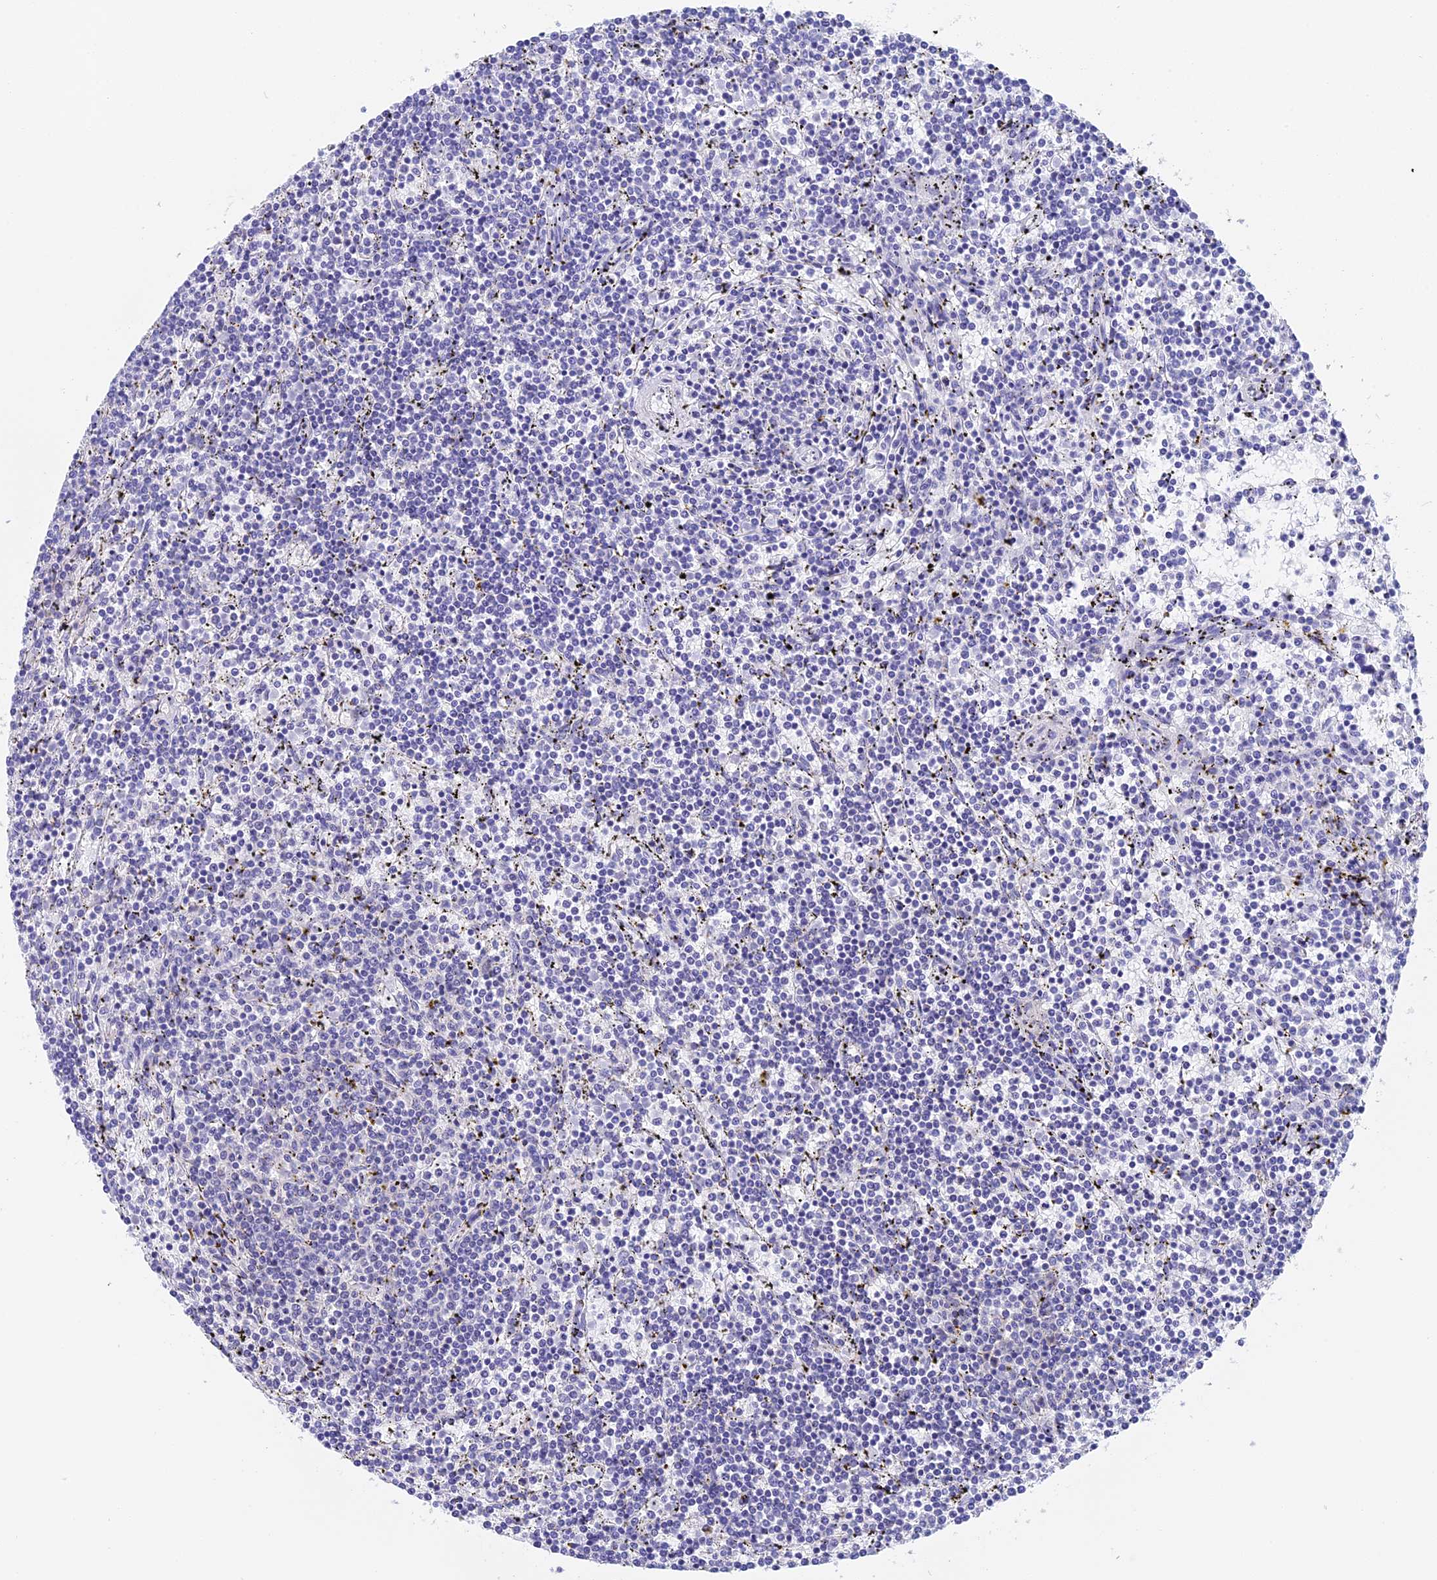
{"staining": {"intensity": "negative", "quantity": "none", "location": "none"}, "tissue": "lymphoma", "cell_type": "Tumor cells", "image_type": "cancer", "snomed": [{"axis": "morphology", "description": "Malignant lymphoma, non-Hodgkin's type, Low grade"}, {"axis": "topography", "description": "Spleen"}], "caption": "IHC histopathology image of human lymphoma stained for a protein (brown), which reveals no staining in tumor cells.", "gene": "STUB1", "patient": {"sex": "female", "age": 50}}